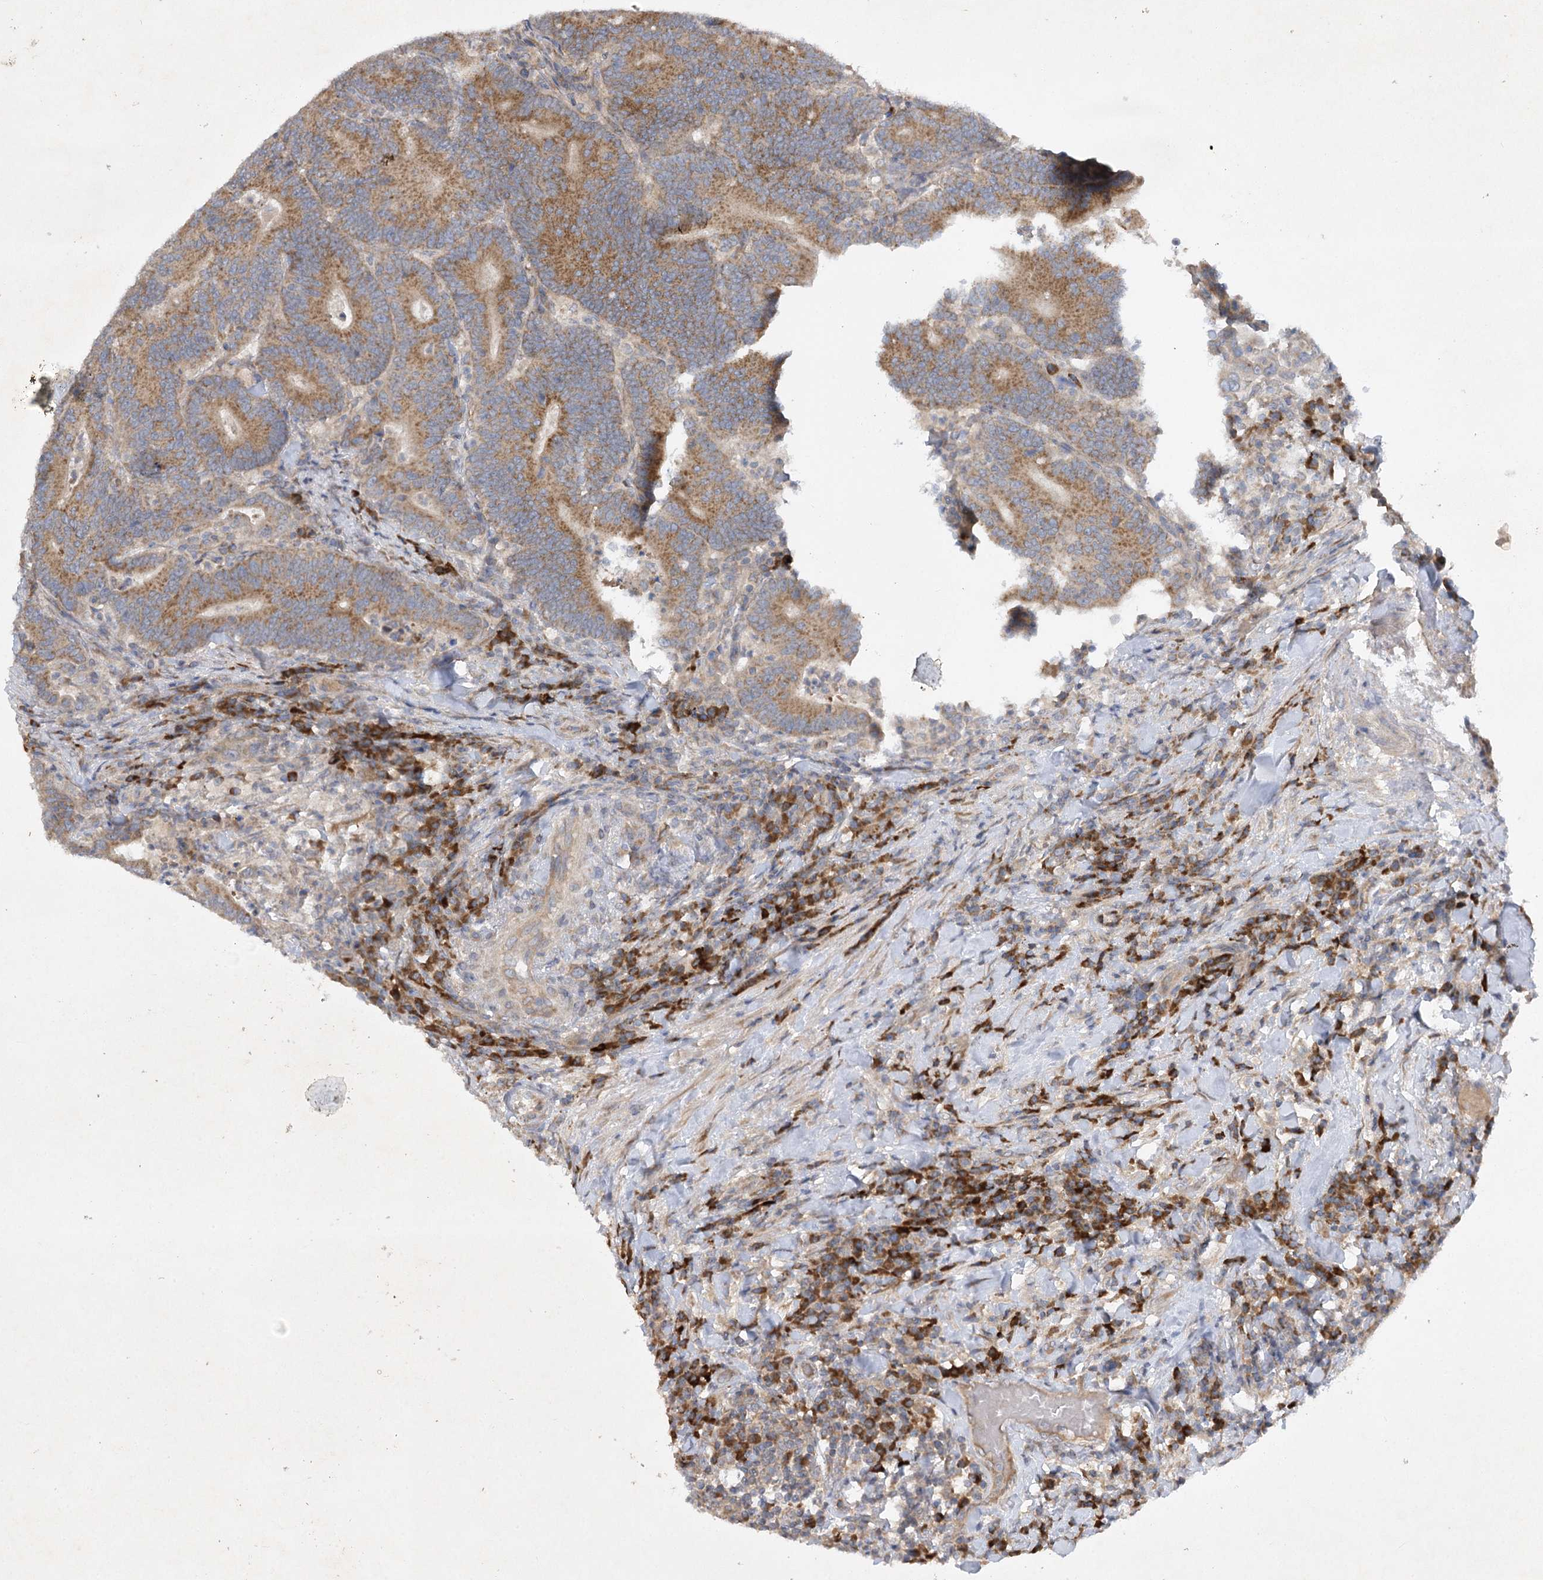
{"staining": {"intensity": "moderate", "quantity": ">75%", "location": "cytoplasmic/membranous"}, "tissue": "colorectal cancer", "cell_type": "Tumor cells", "image_type": "cancer", "snomed": [{"axis": "morphology", "description": "Adenocarcinoma, NOS"}, {"axis": "topography", "description": "Colon"}], "caption": "Colorectal adenocarcinoma stained with a brown dye displays moderate cytoplasmic/membranous positive positivity in approximately >75% of tumor cells.", "gene": "TRAF3IP1", "patient": {"sex": "female", "age": 66}}